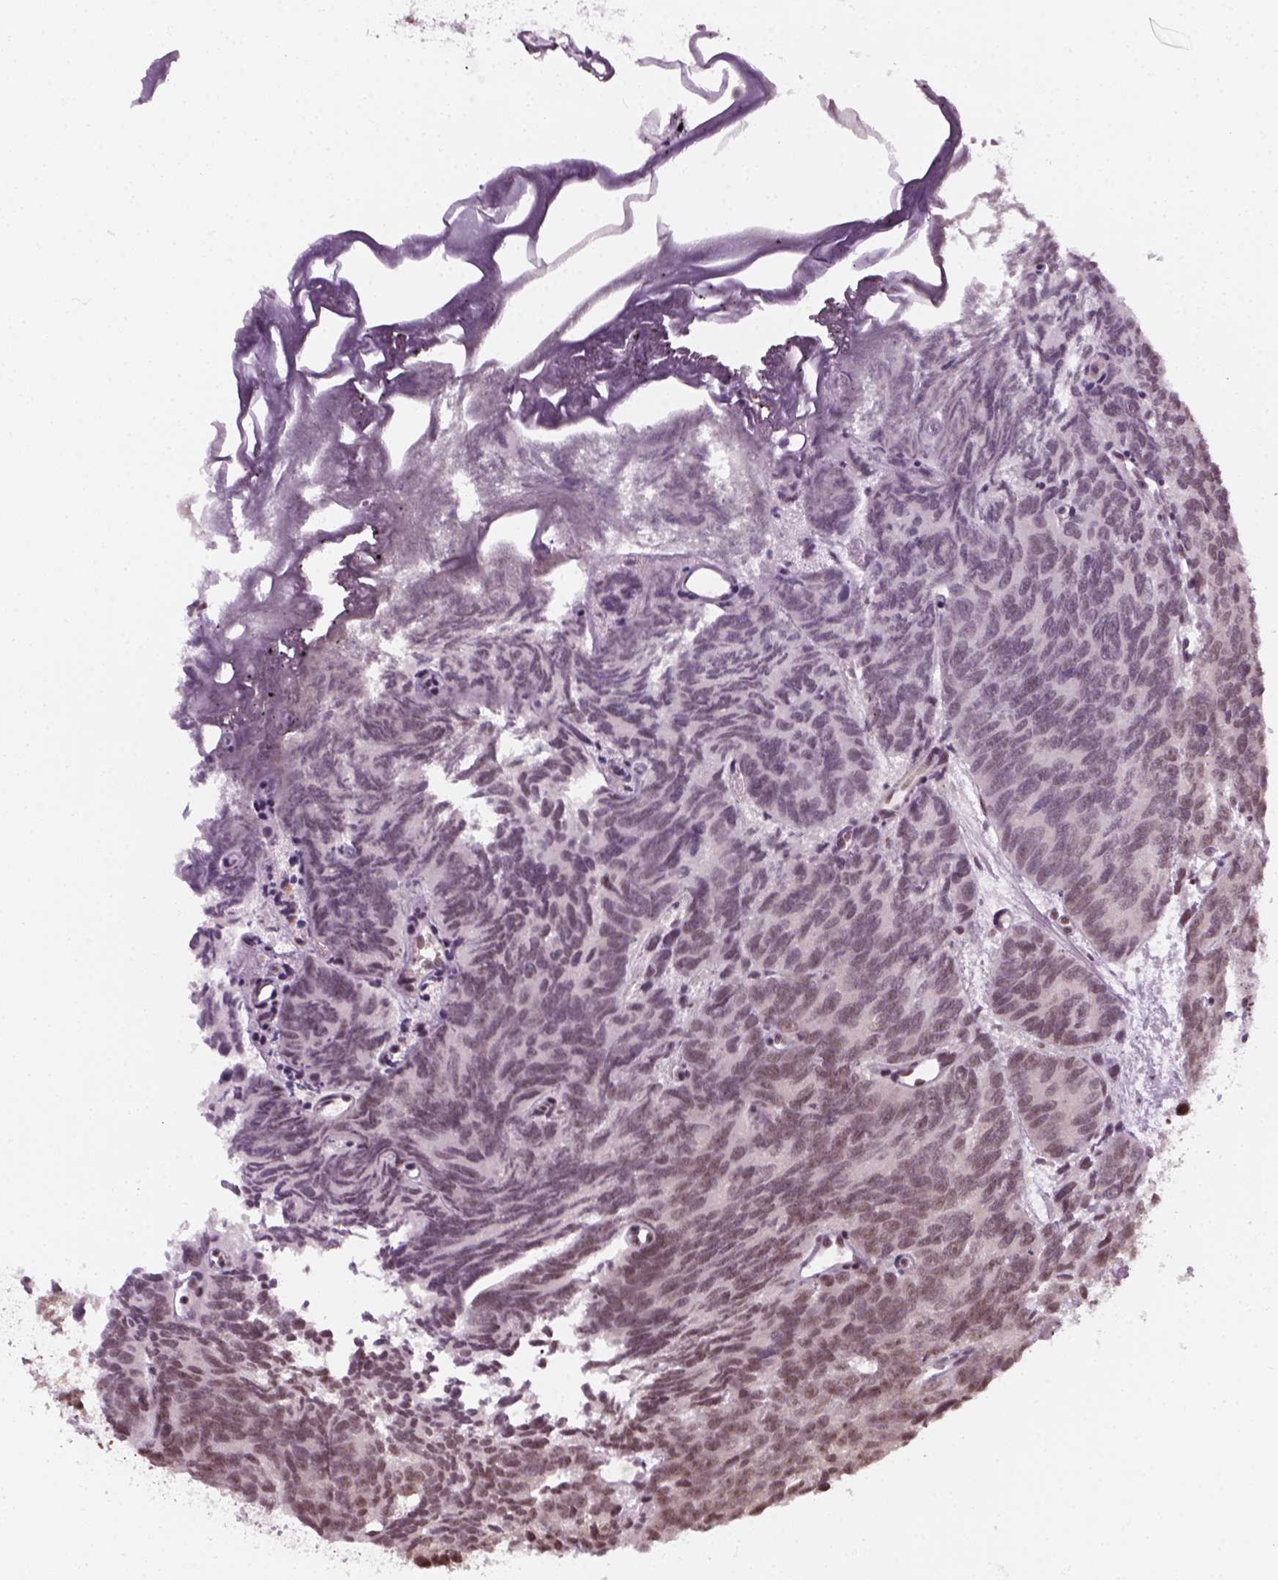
{"staining": {"intensity": "moderate", "quantity": "25%-75%", "location": "nuclear"}, "tissue": "prostate cancer", "cell_type": "Tumor cells", "image_type": "cancer", "snomed": [{"axis": "morphology", "description": "Adenocarcinoma, High grade"}, {"axis": "topography", "description": "Prostate"}], "caption": "Immunohistochemical staining of human high-grade adenocarcinoma (prostate) demonstrates medium levels of moderate nuclear protein staining in about 25%-75% of tumor cells.", "gene": "GTF2F1", "patient": {"sex": "male", "age": 77}}